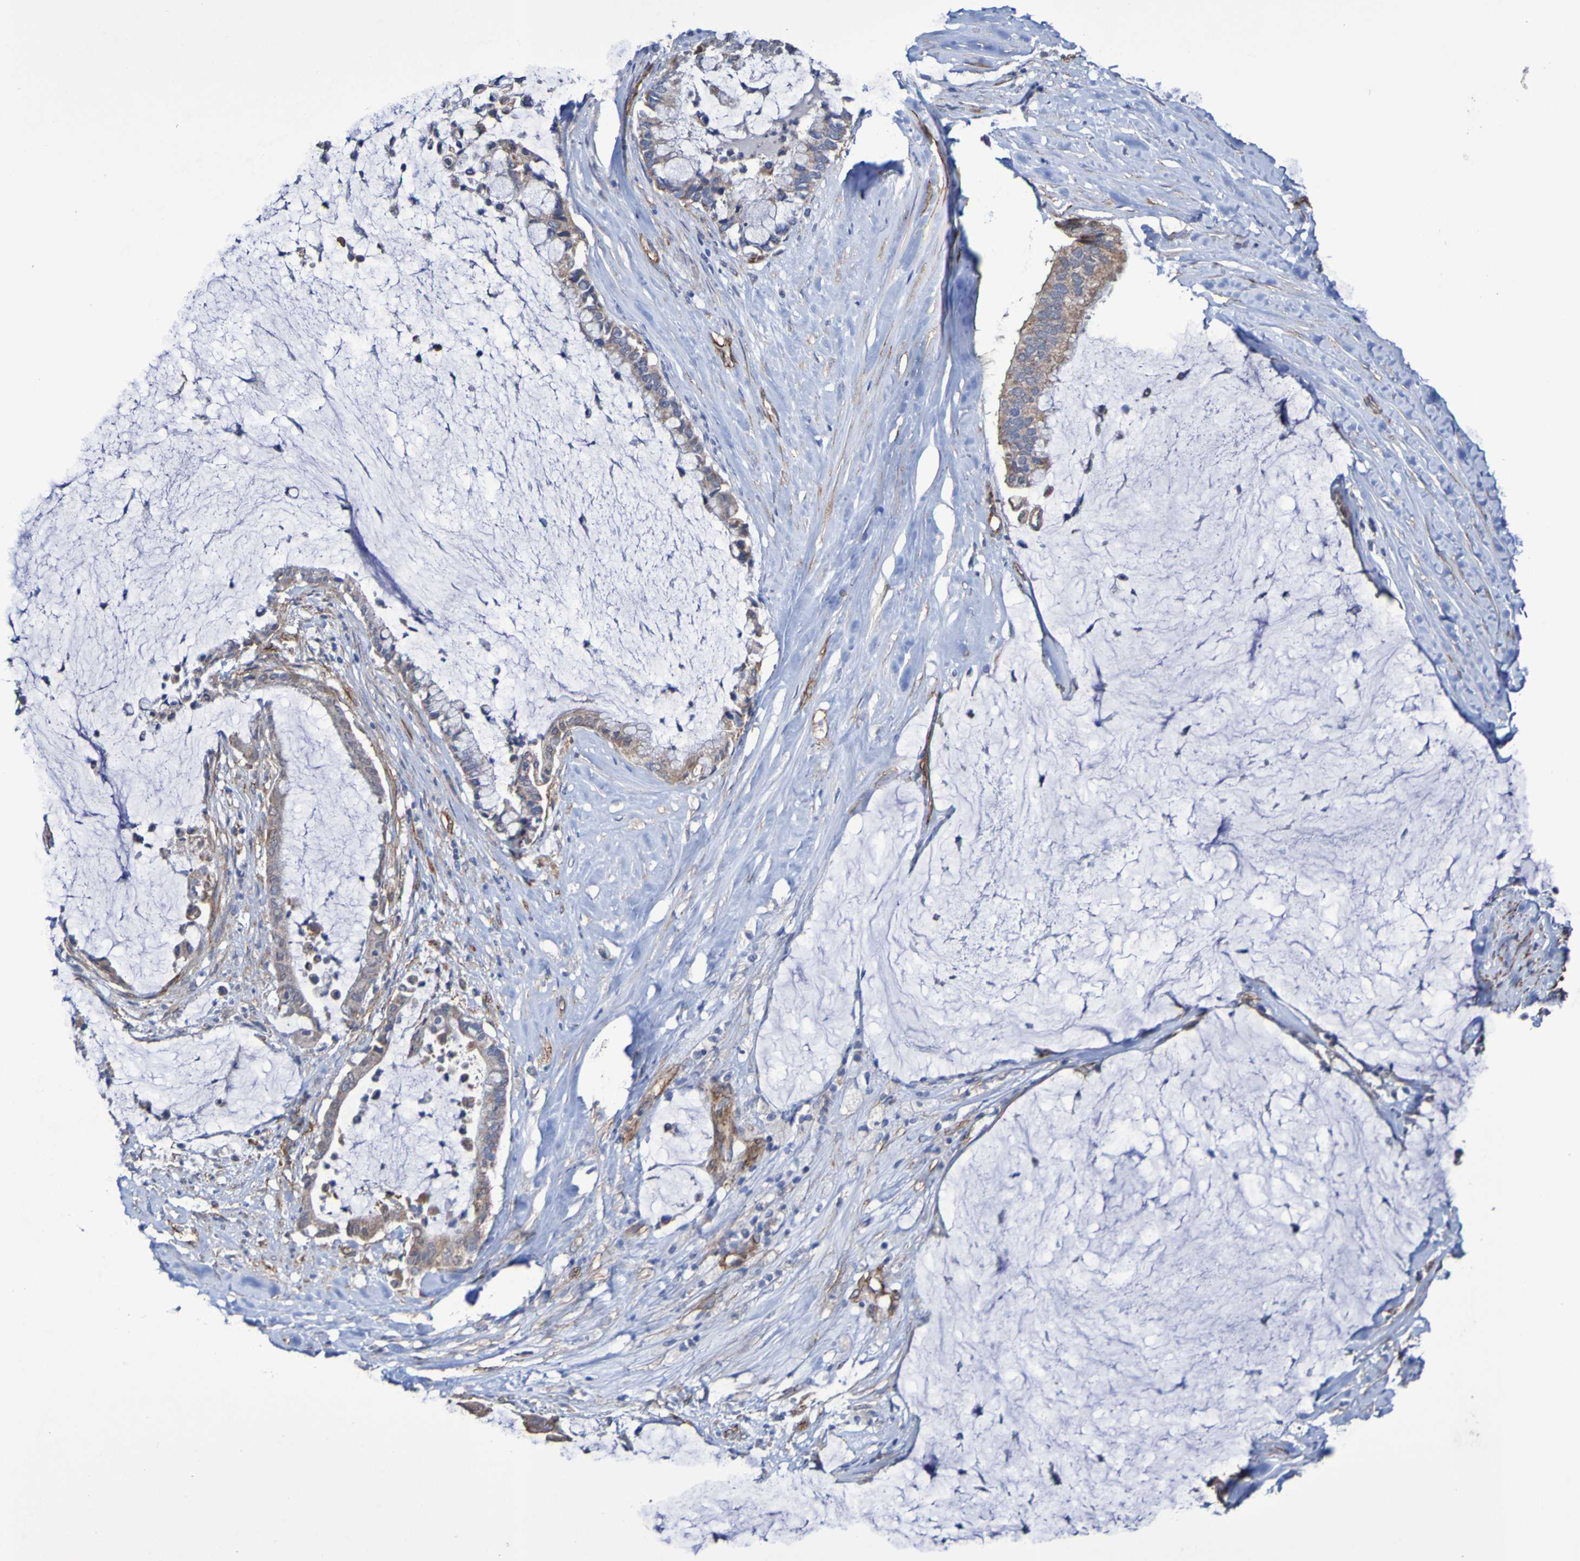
{"staining": {"intensity": "moderate", "quantity": "25%-75%", "location": "cytoplasmic/membranous"}, "tissue": "pancreatic cancer", "cell_type": "Tumor cells", "image_type": "cancer", "snomed": [{"axis": "morphology", "description": "Adenocarcinoma, NOS"}, {"axis": "topography", "description": "Pancreas"}], "caption": "Protein analysis of pancreatic cancer (adenocarcinoma) tissue demonstrates moderate cytoplasmic/membranous staining in about 25%-75% of tumor cells.", "gene": "ELMOD3", "patient": {"sex": "male", "age": 41}}